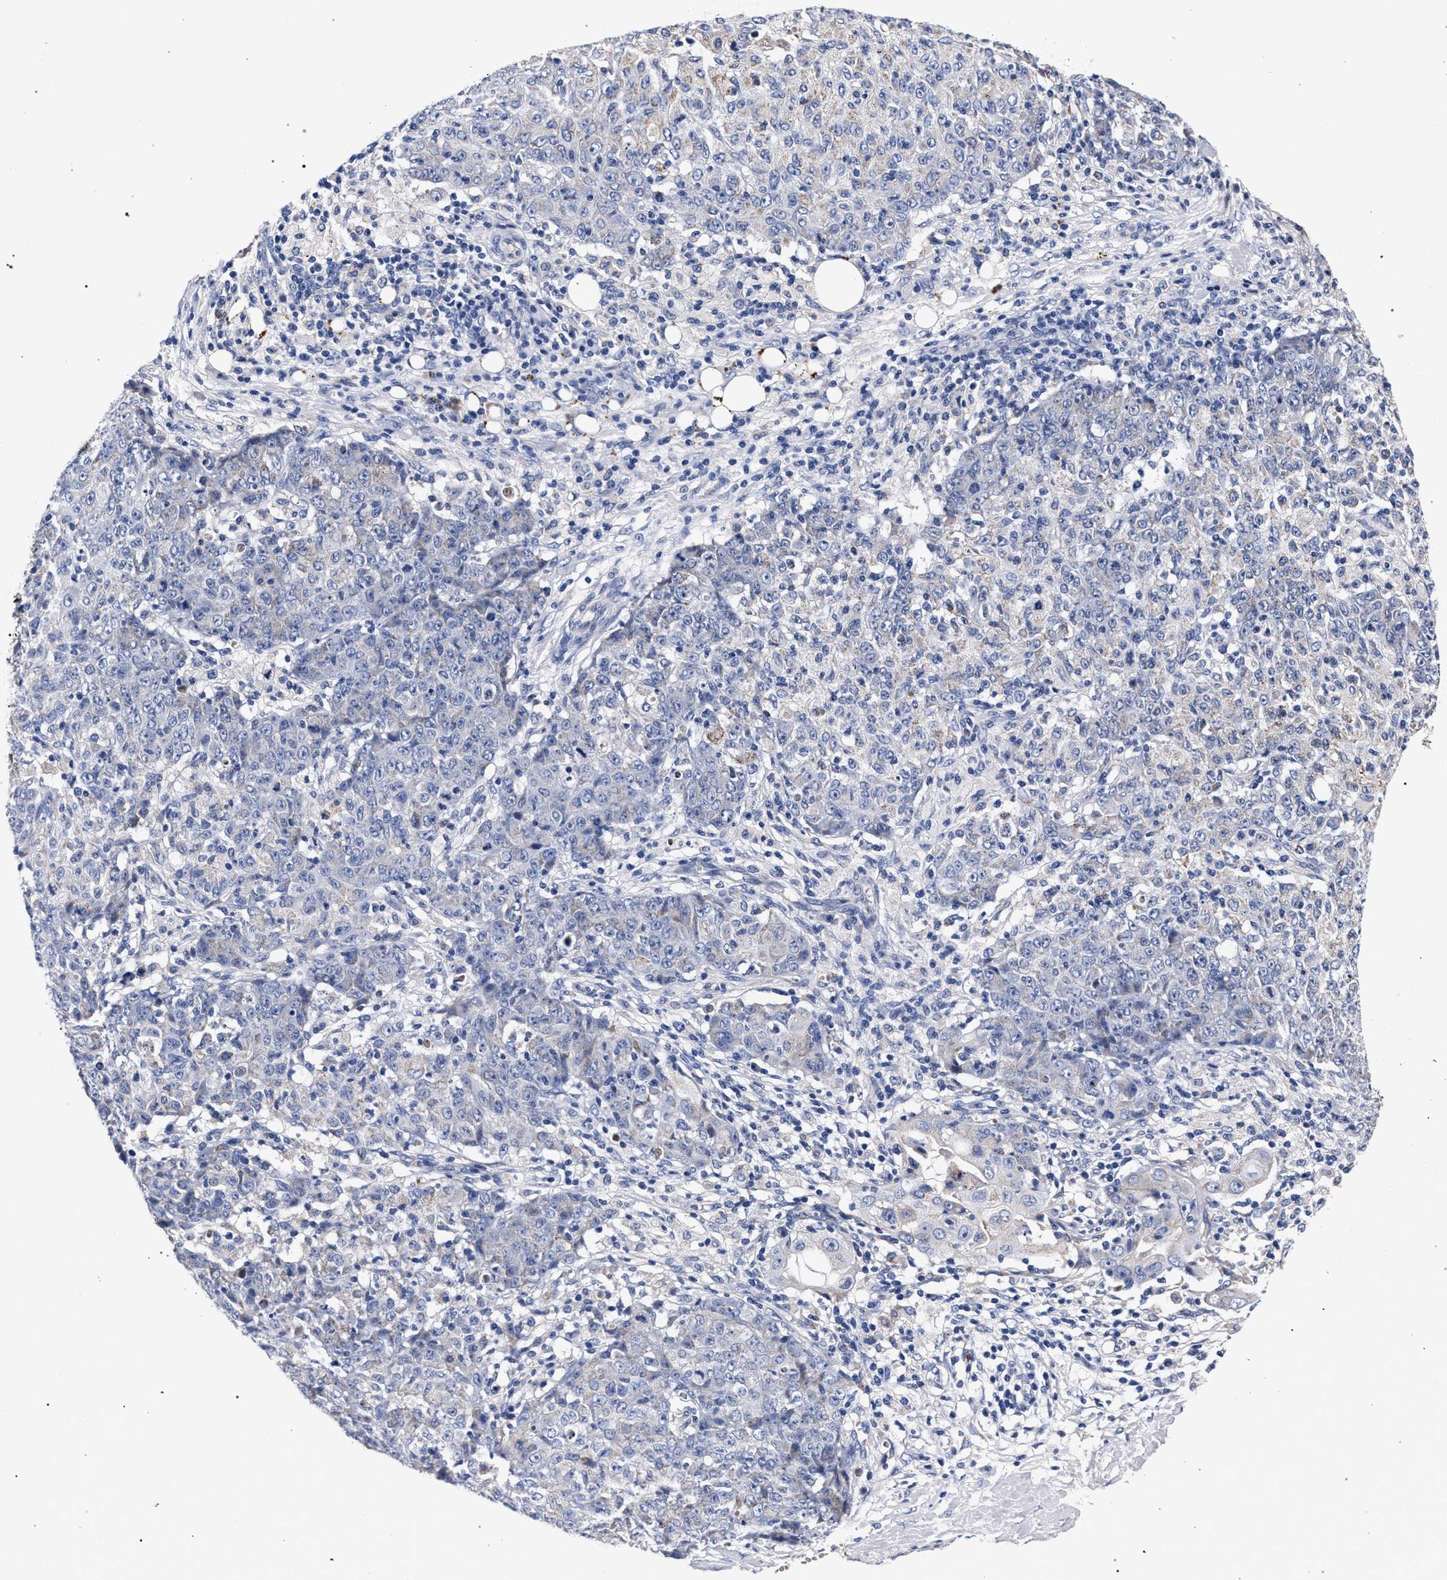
{"staining": {"intensity": "negative", "quantity": "none", "location": "none"}, "tissue": "ovarian cancer", "cell_type": "Tumor cells", "image_type": "cancer", "snomed": [{"axis": "morphology", "description": "Carcinoma, endometroid"}, {"axis": "topography", "description": "Ovary"}], "caption": "The immunohistochemistry (IHC) photomicrograph has no significant expression in tumor cells of ovarian endometroid carcinoma tissue.", "gene": "ACOX1", "patient": {"sex": "female", "age": 42}}